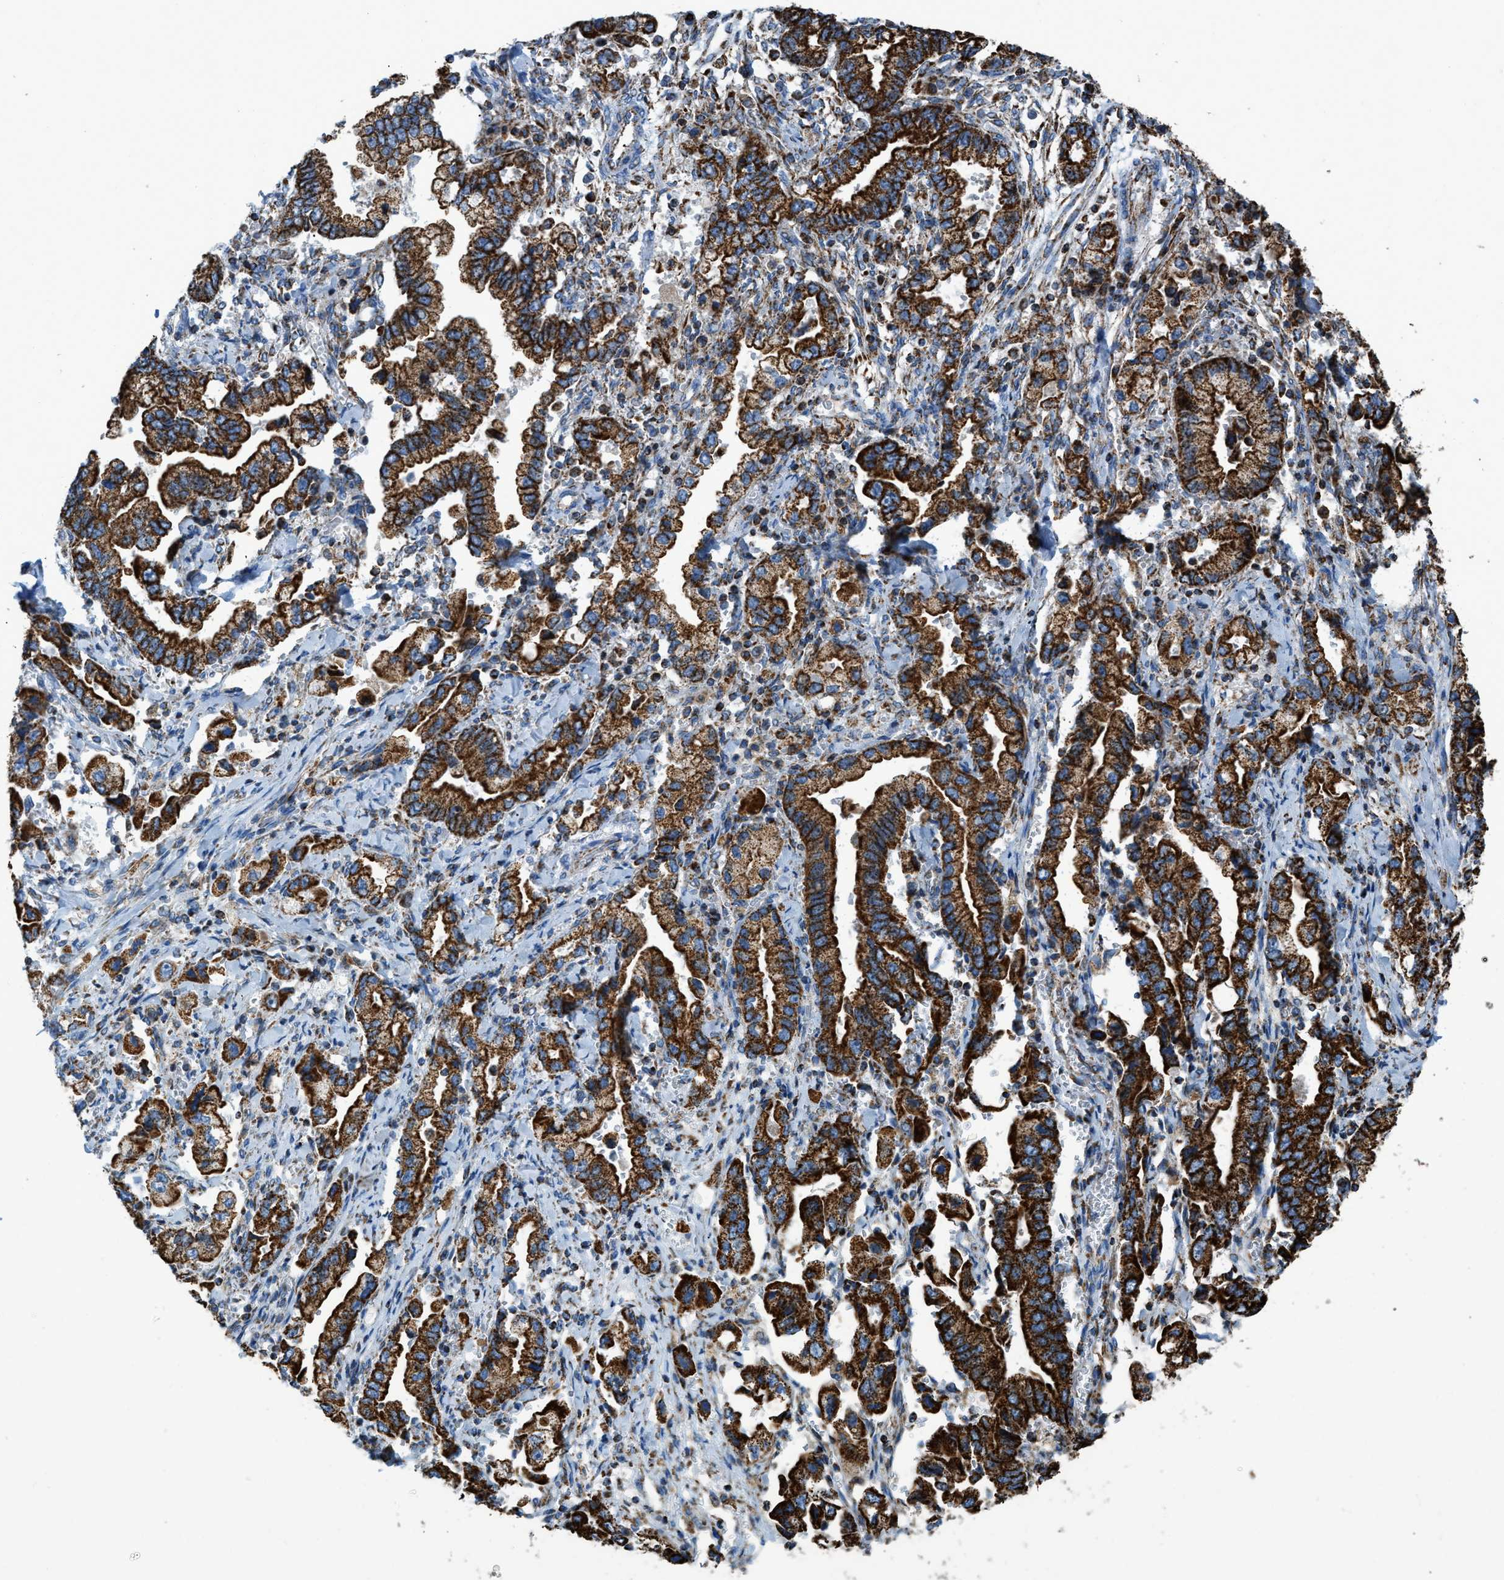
{"staining": {"intensity": "strong", "quantity": ">75%", "location": "cytoplasmic/membranous"}, "tissue": "stomach cancer", "cell_type": "Tumor cells", "image_type": "cancer", "snomed": [{"axis": "morphology", "description": "Normal tissue, NOS"}, {"axis": "morphology", "description": "Adenocarcinoma, NOS"}, {"axis": "topography", "description": "Stomach"}], "caption": "Immunohistochemistry micrograph of human stomach cancer (adenocarcinoma) stained for a protein (brown), which shows high levels of strong cytoplasmic/membranous staining in about >75% of tumor cells.", "gene": "ETFB", "patient": {"sex": "male", "age": 62}}